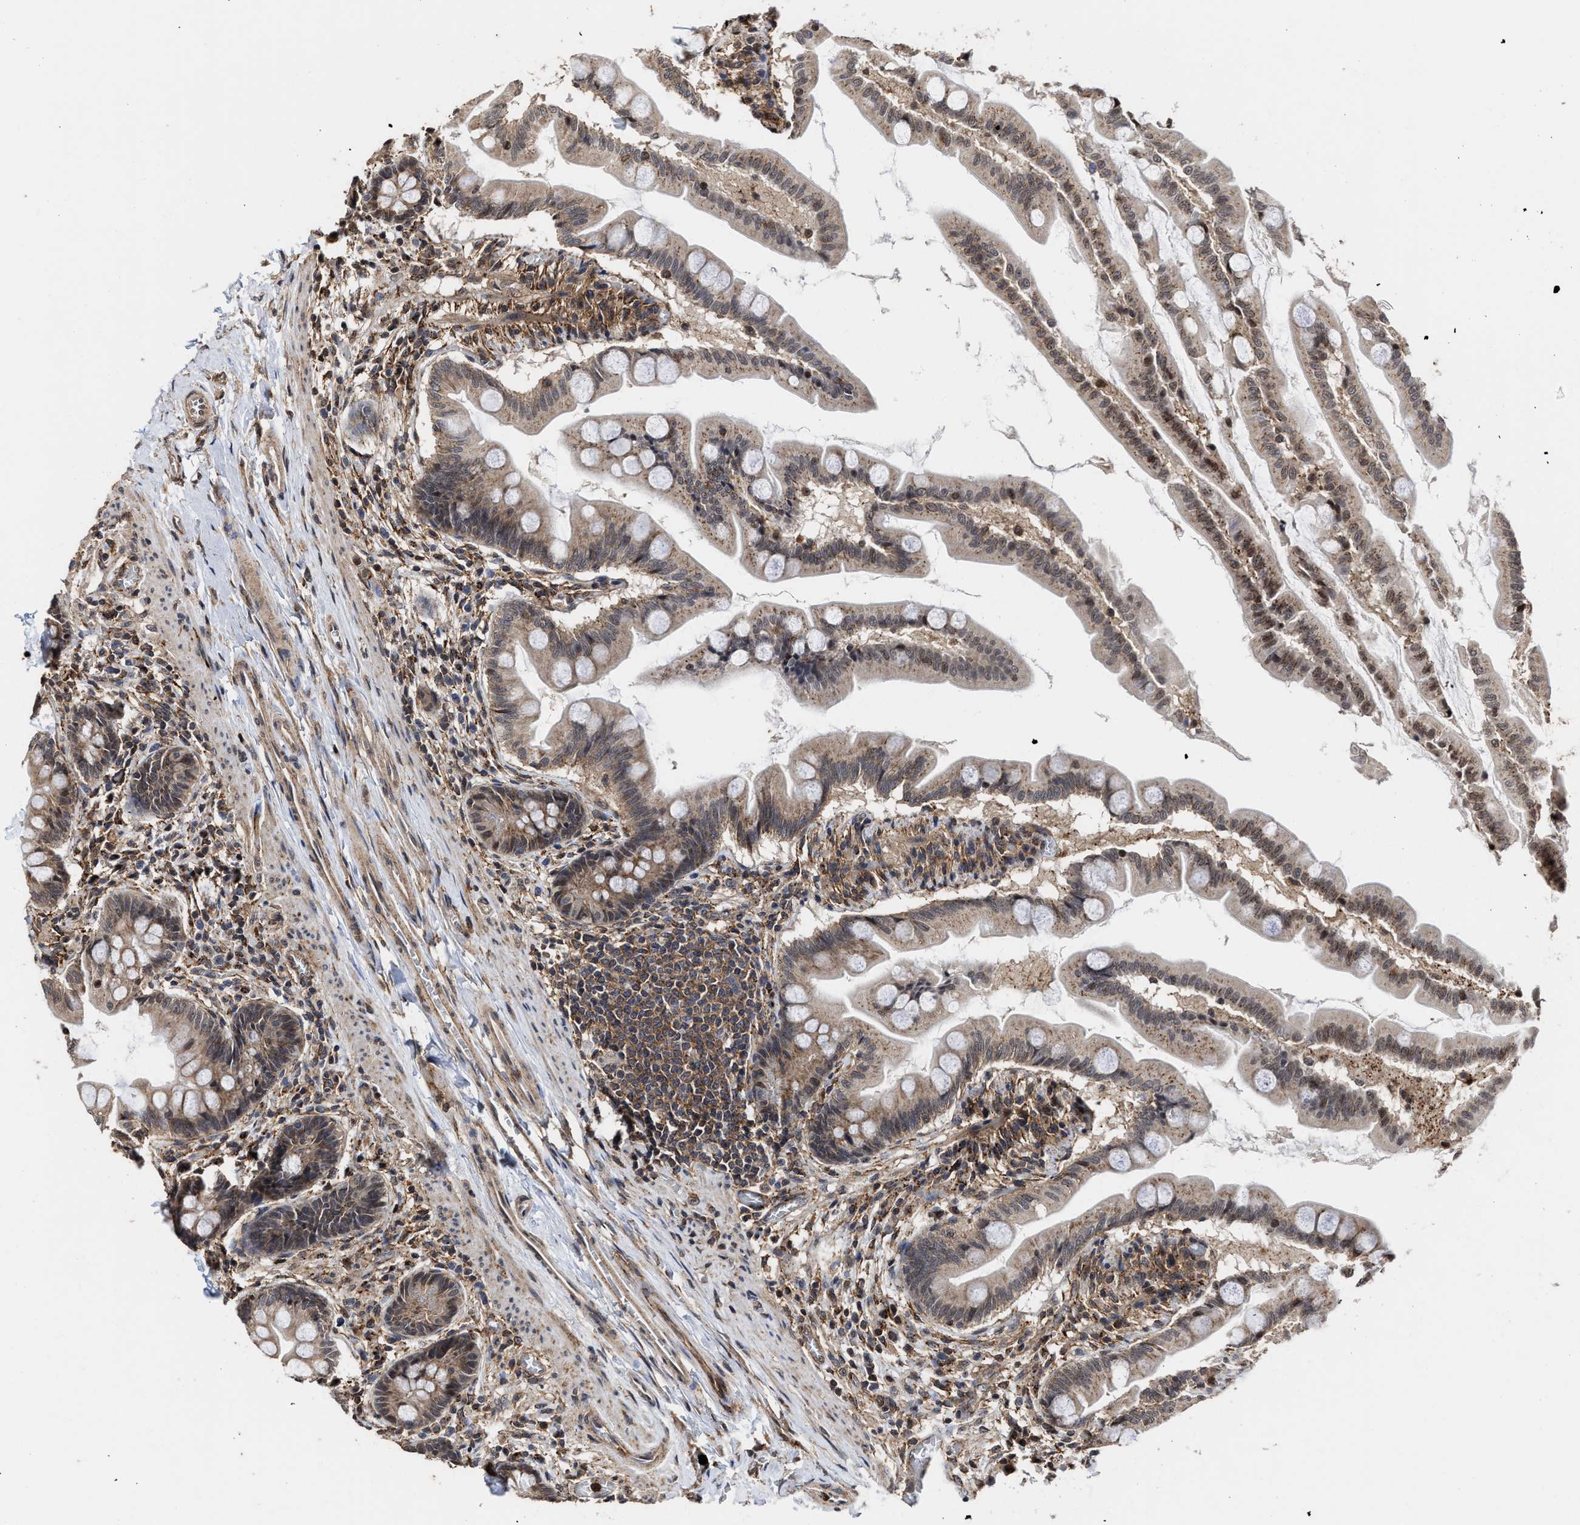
{"staining": {"intensity": "moderate", "quantity": ">75%", "location": "cytoplasmic/membranous,nuclear"}, "tissue": "small intestine", "cell_type": "Glandular cells", "image_type": "normal", "snomed": [{"axis": "morphology", "description": "Normal tissue, NOS"}, {"axis": "topography", "description": "Small intestine"}], "caption": "Immunohistochemistry (IHC) micrograph of unremarkable human small intestine stained for a protein (brown), which demonstrates medium levels of moderate cytoplasmic/membranous,nuclear staining in about >75% of glandular cells.", "gene": "SEPTIN2", "patient": {"sex": "female", "age": 56}}